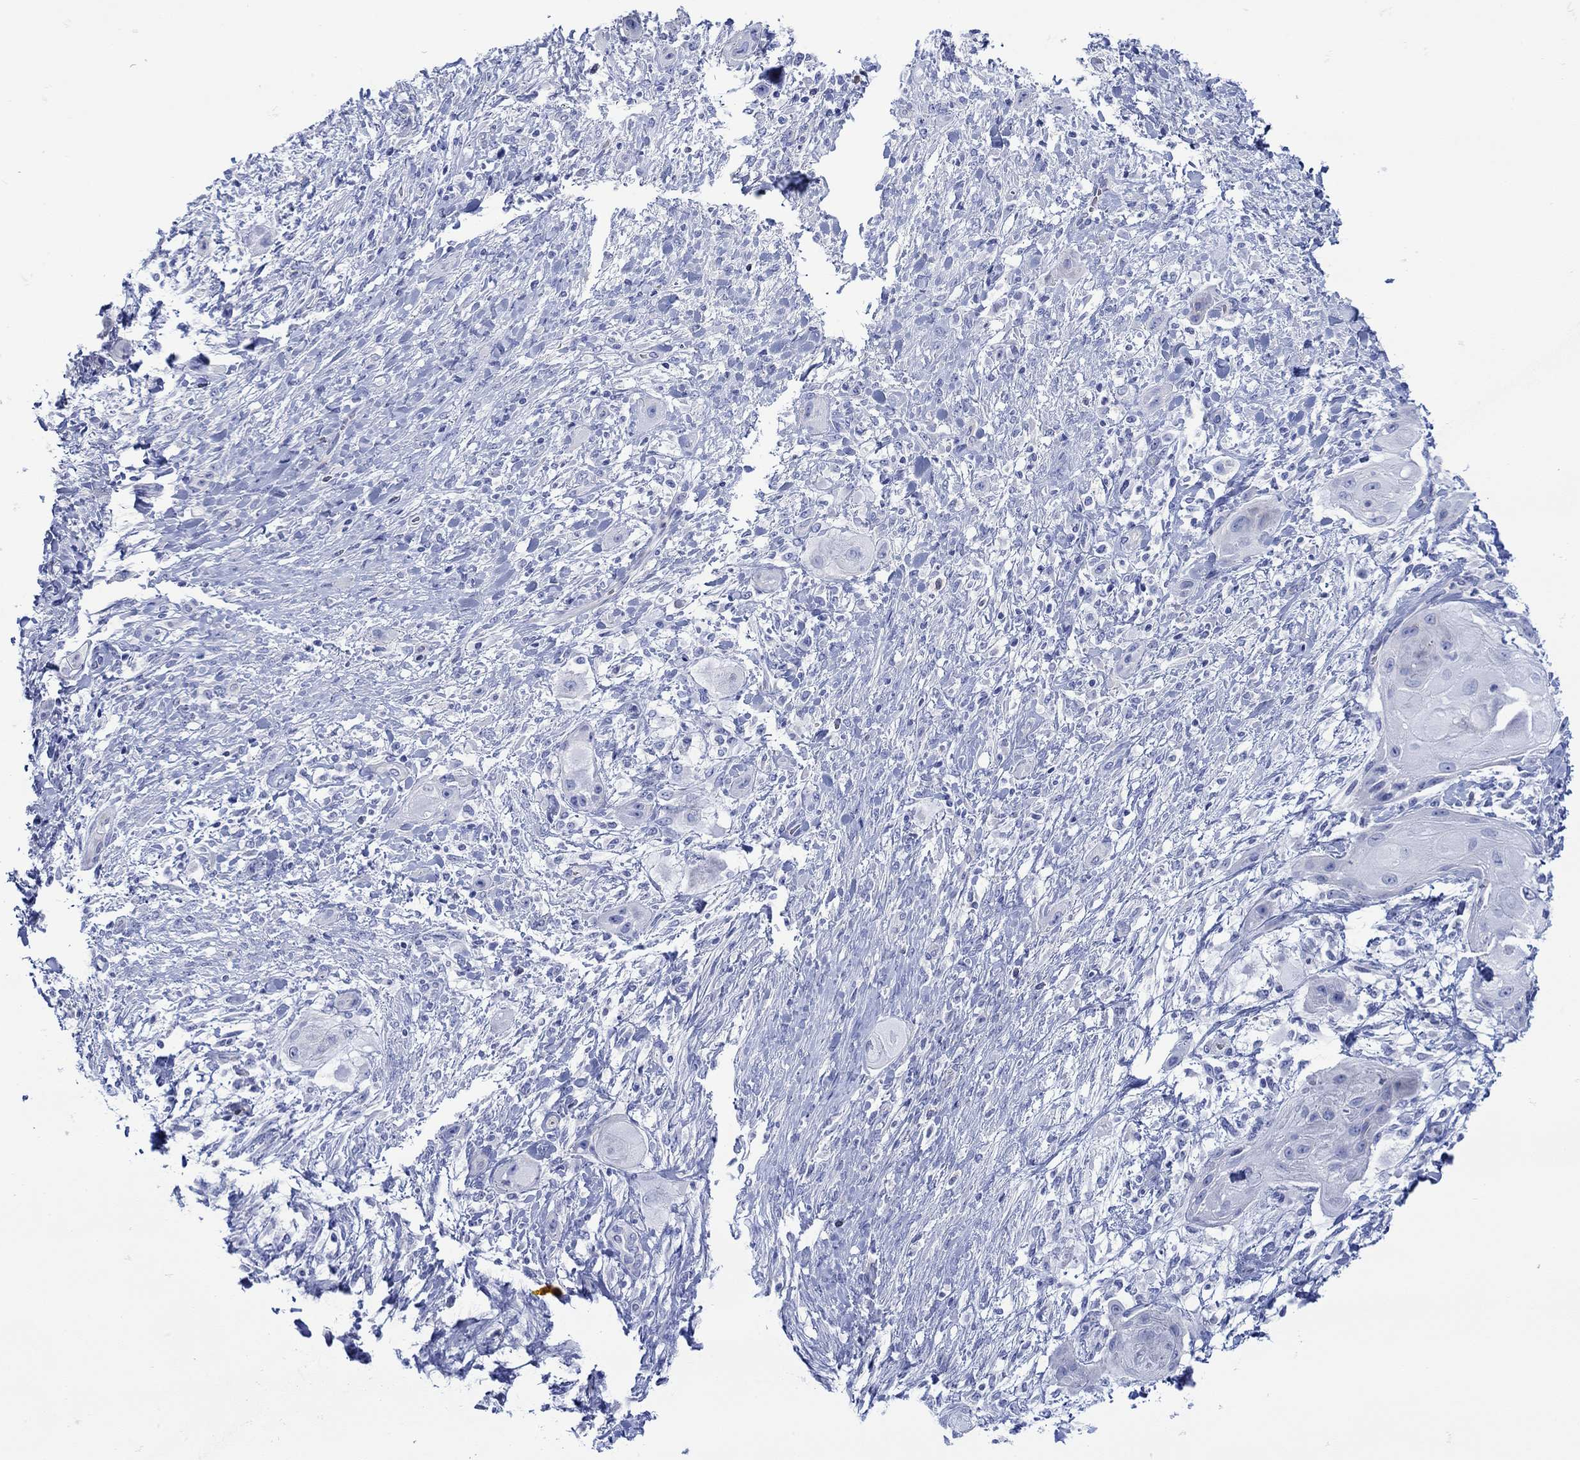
{"staining": {"intensity": "negative", "quantity": "none", "location": "none"}, "tissue": "skin cancer", "cell_type": "Tumor cells", "image_type": "cancer", "snomed": [{"axis": "morphology", "description": "Squamous cell carcinoma, NOS"}, {"axis": "topography", "description": "Skin"}], "caption": "High power microscopy micrograph of an IHC micrograph of squamous cell carcinoma (skin), revealing no significant positivity in tumor cells. Brightfield microscopy of immunohistochemistry (IHC) stained with DAB (3,3'-diaminobenzidine) (brown) and hematoxylin (blue), captured at high magnification.", "gene": "ANKMY1", "patient": {"sex": "male", "age": 62}}